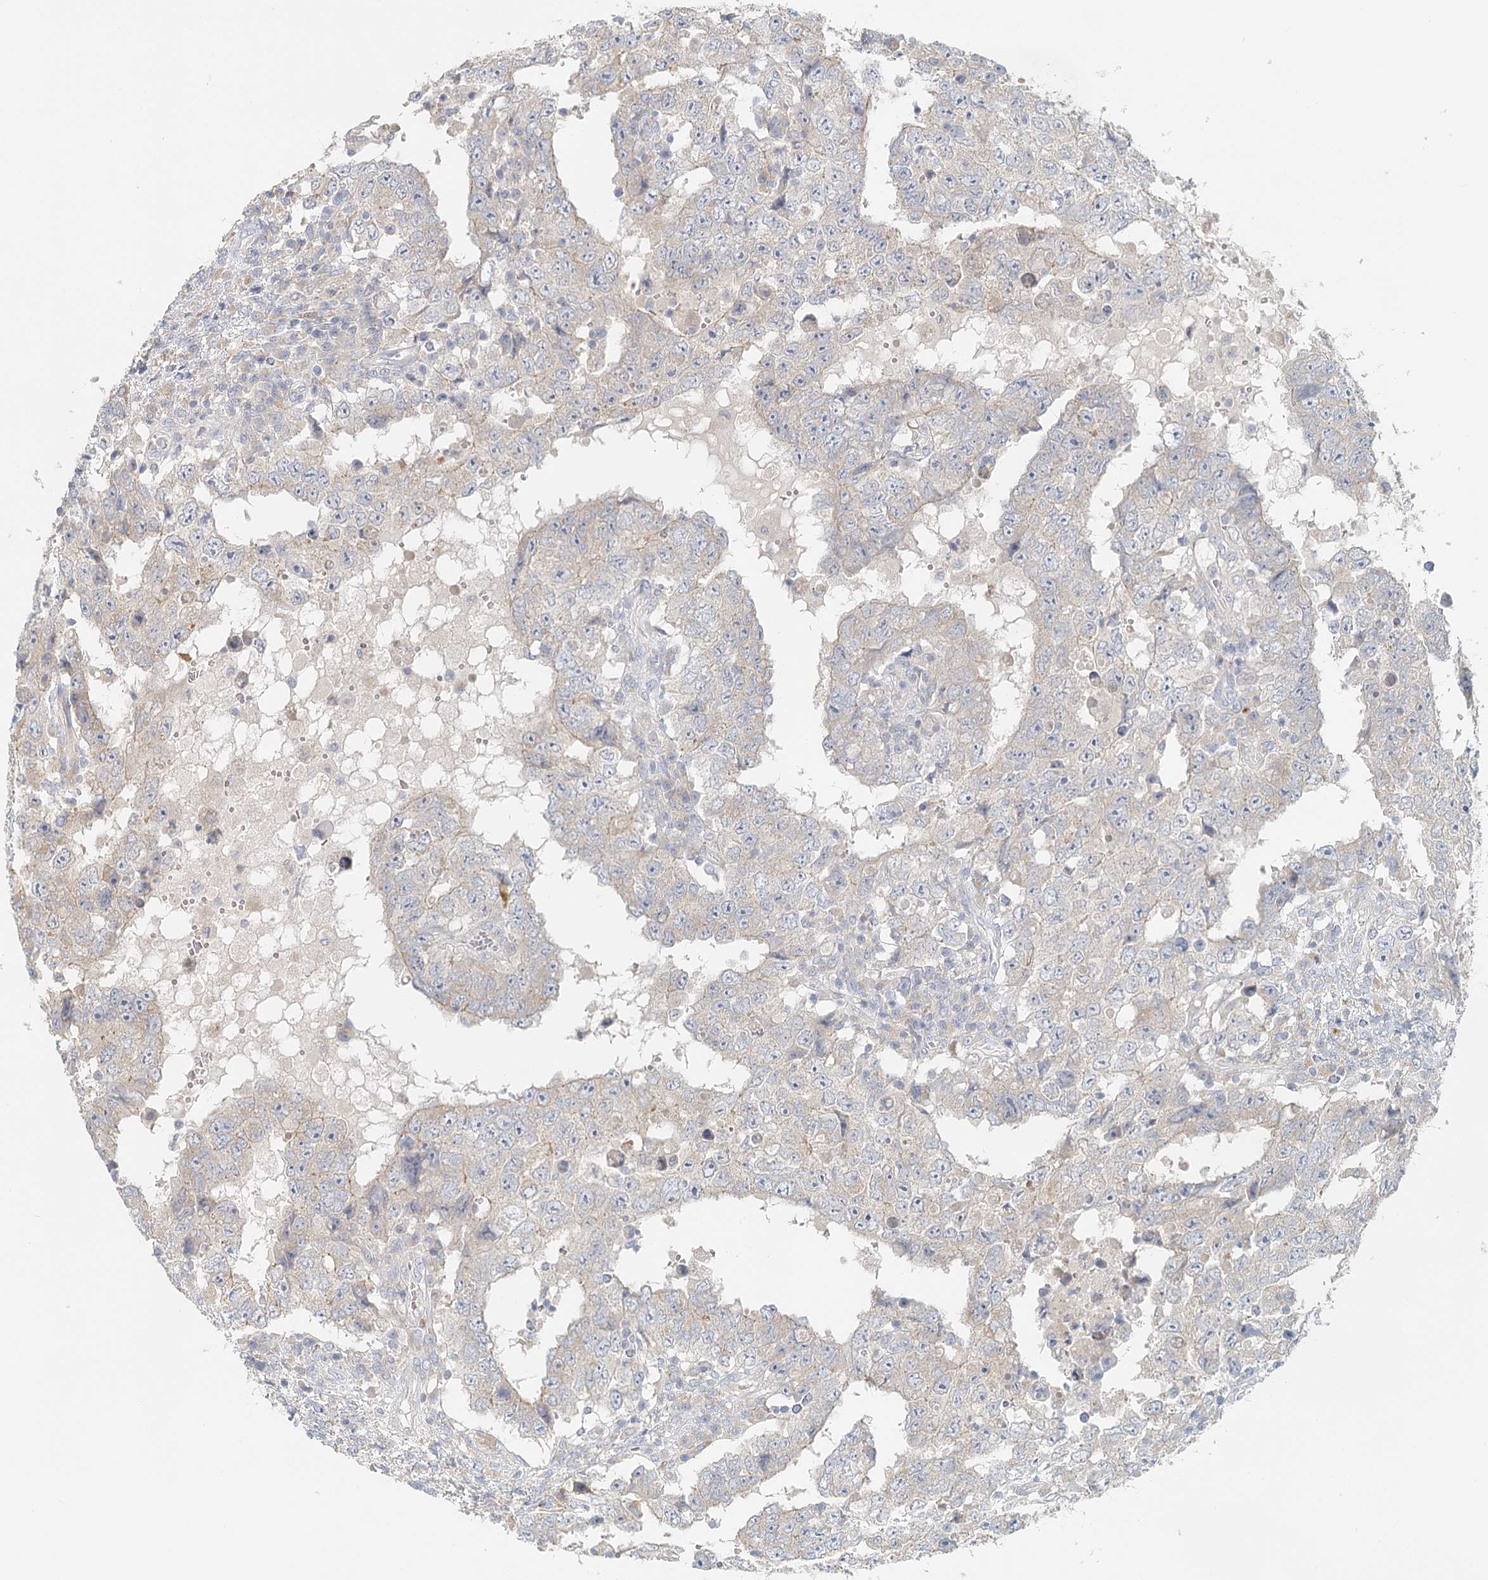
{"staining": {"intensity": "negative", "quantity": "none", "location": "none"}, "tissue": "testis cancer", "cell_type": "Tumor cells", "image_type": "cancer", "snomed": [{"axis": "morphology", "description": "Carcinoma, Embryonal, NOS"}, {"axis": "topography", "description": "Testis"}], "caption": "A photomicrograph of human embryonal carcinoma (testis) is negative for staining in tumor cells.", "gene": "VSIG1", "patient": {"sex": "male", "age": 26}}